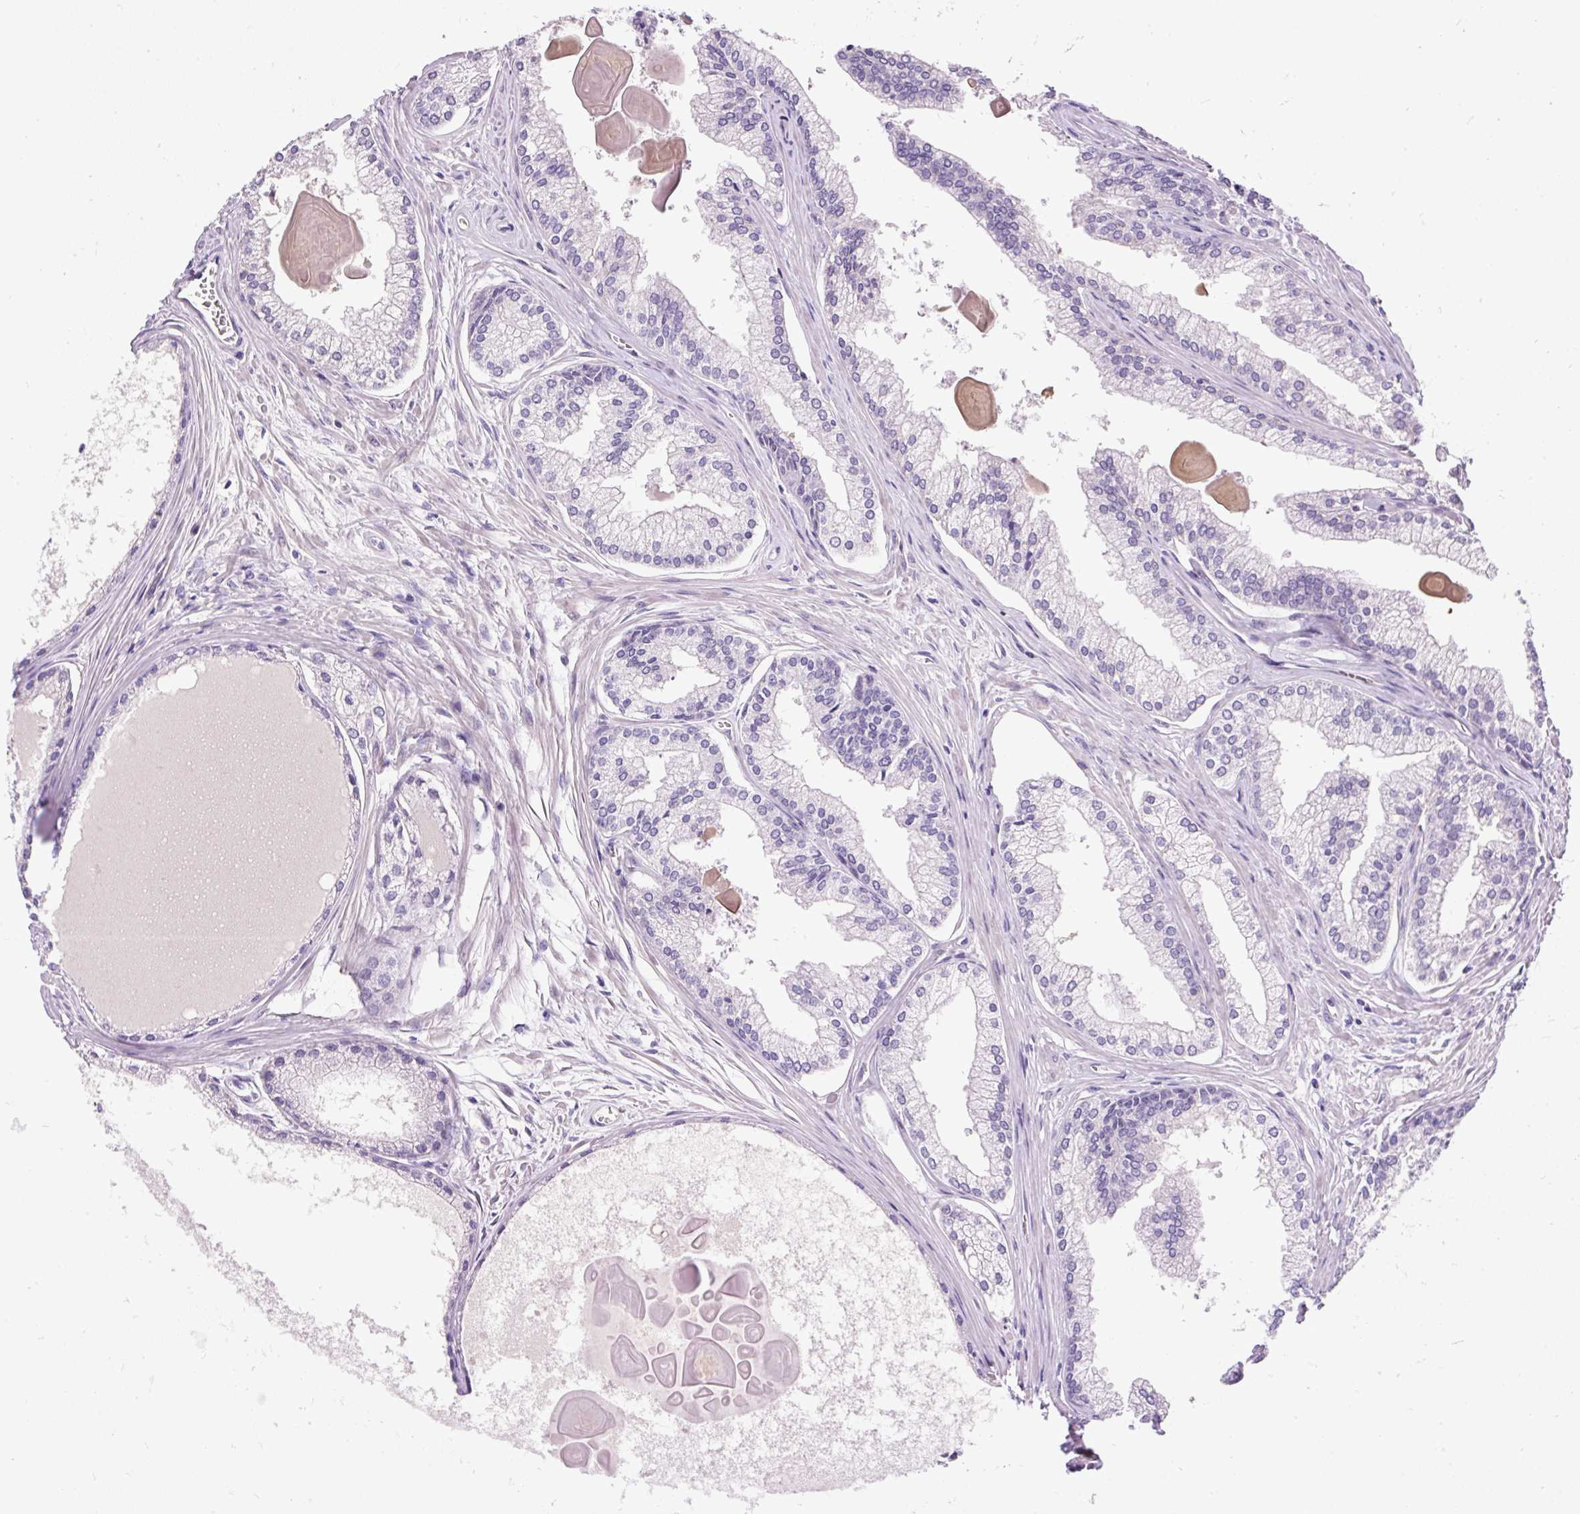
{"staining": {"intensity": "negative", "quantity": "none", "location": "none"}, "tissue": "prostate cancer", "cell_type": "Tumor cells", "image_type": "cancer", "snomed": [{"axis": "morphology", "description": "Adenocarcinoma, High grade"}, {"axis": "topography", "description": "Prostate"}], "caption": "Immunohistochemistry of prostate cancer exhibits no staining in tumor cells.", "gene": "KRTAP20-3", "patient": {"sex": "male", "age": 68}}